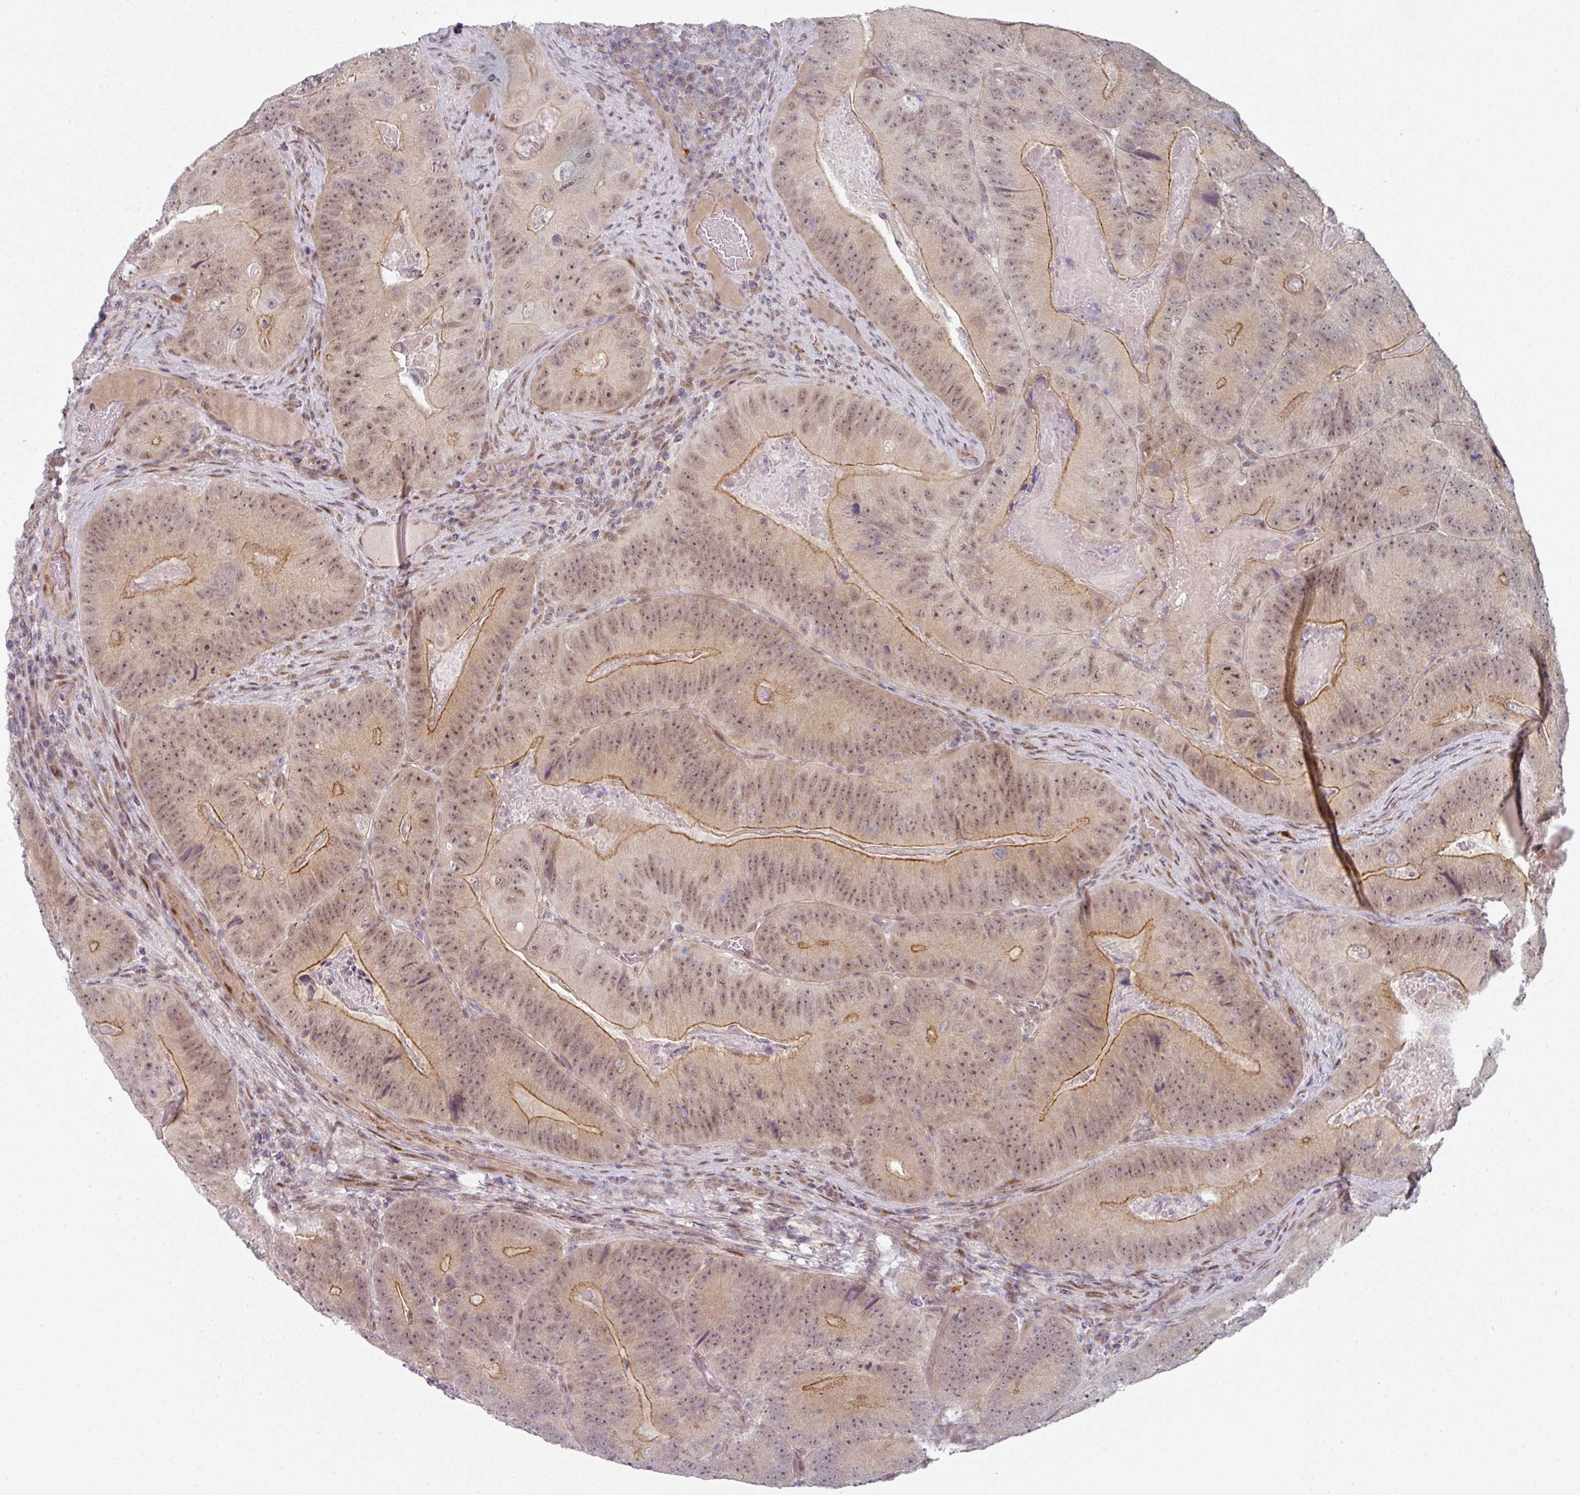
{"staining": {"intensity": "moderate", "quantity": "25%-75%", "location": "cytoplasmic/membranous,nuclear"}, "tissue": "colorectal cancer", "cell_type": "Tumor cells", "image_type": "cancer", "snomed": [{"axis": "morphology", "description": "Adenocarcinoma, NOS"}, {"axis": "topography", "description": "Colon"}], "caption": "Colorectal adenocarcinoma stained with a protein marker reveals moderate staining in tumor cells.", "gene": "TMCC1", "patient": {"sex": "female", "age": 86}}